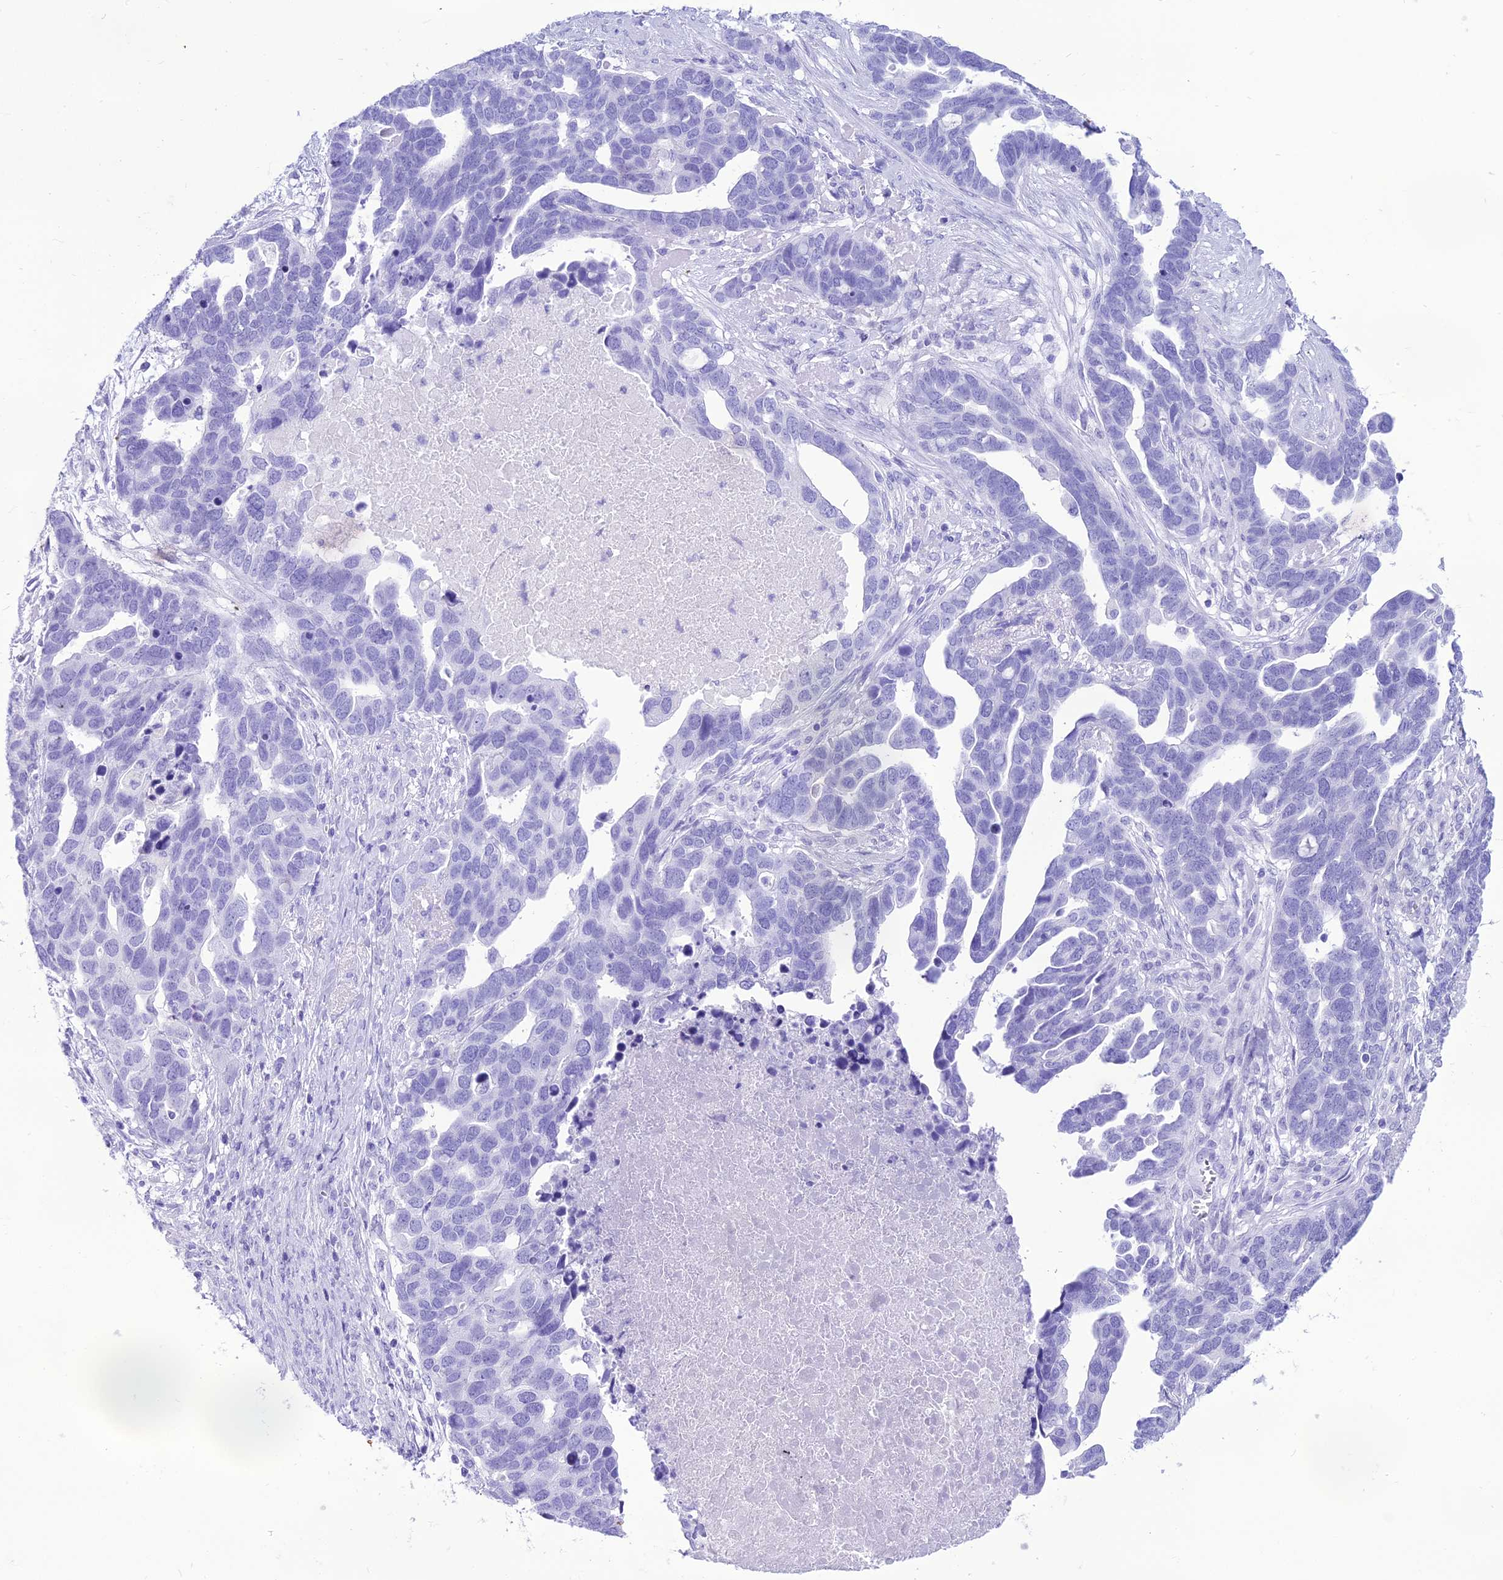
{"staining": {"intensity": "negative", "quantity": "none", "location": "none"}, "tissue": "ovarian cancer", "cell_type": "Tumor cells", "image_type": "cancer", "snomed": [{"axis": "morphology", "description": "Cystadenocarcinoma, serous, NOS"}, {"axis": "topography", "description": "Ovary"}], "caption": "This is an immunohistochemistry histopathology image of human ovarian serous cystadenocarcinoma. There is no positivity in tumor cells.", "gene": "PNMA5", "patient": {"sex": "female", "age": 54}}